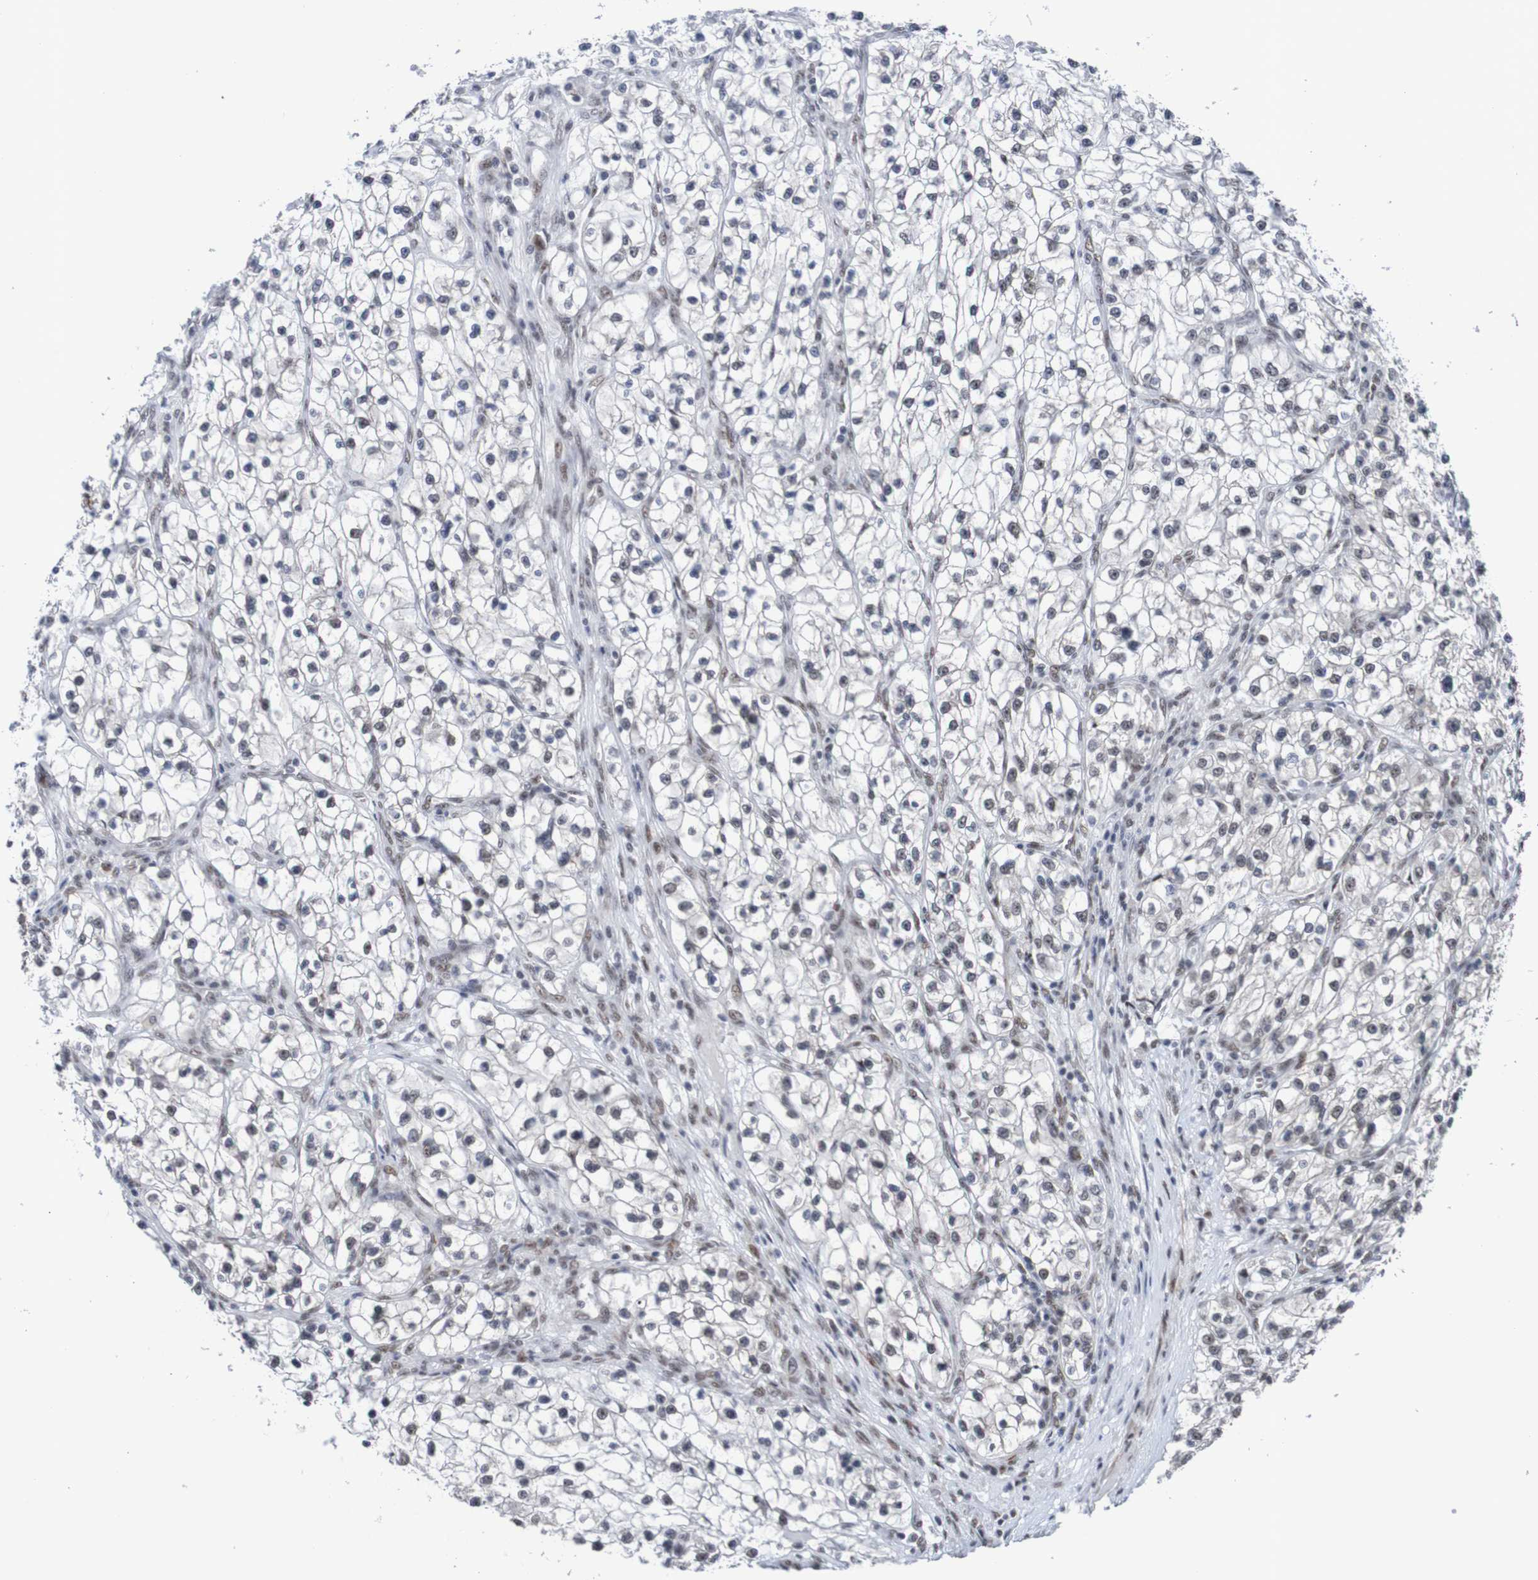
{"staining": {"intensity": "weak", "quantity": "25%-75%", "location": "nuclear"}, "tissue": "renal cancer", "cell_type": "Tumor cells", "image_type": "cancer", "snomed": [{"axis": "morphology", "description": "Adenocarcinoma, NOS"}, {"axis": "topography", "description": "Kidney"}], "caption": "Immunohistochemical staining of renal cancer (adenocarcinoma) shows low levels of weak nuclear protein staining in approximately 25%-75% of tumor cells. Ihc stains the protein in brown and the nuclei are stained blue.", "gene": "CDC5L", "patient": {"sex": "female", "age": 57}}